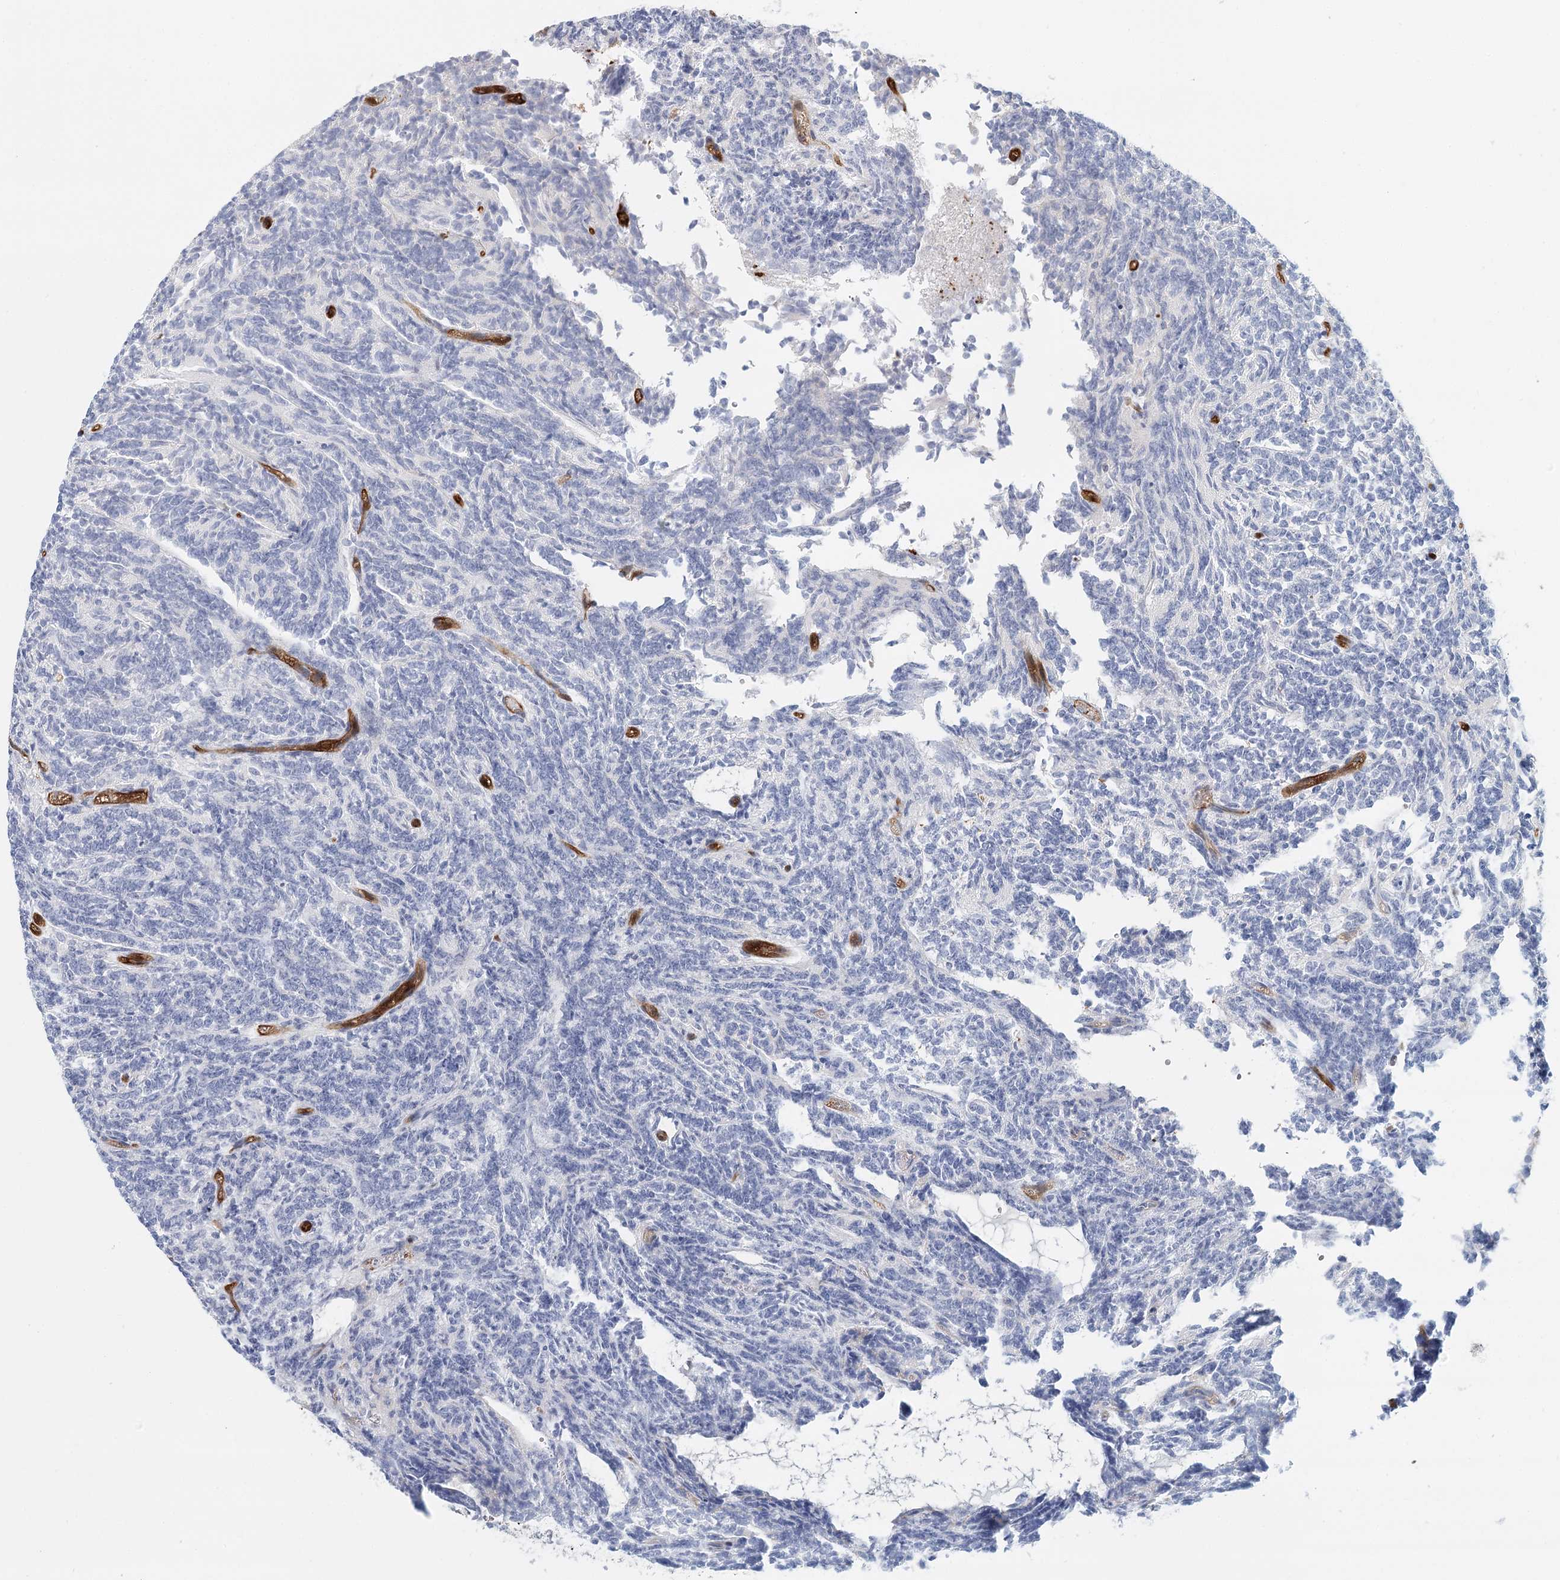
{"staining": {"intensity": "negative", "quantity": "none", "location": "none"}, "tissue": "glioma", "cell_type": "Tumor cells", "image_type": "cancer", "snomed": [{"axis": "morphology", "description": "Glioma, malignant, Low grade"}, {"axis": "topography", "description": "Brain"}], "caption": "Immunohistochemistry image of neoplastic tissue: human glioma stained with DAB demonstrates no significant protein staining in tumor cells. Nuclei are stained in blue.", "gene": "ZFYVE28", "patient": {"sex": "female", "age": 1}}